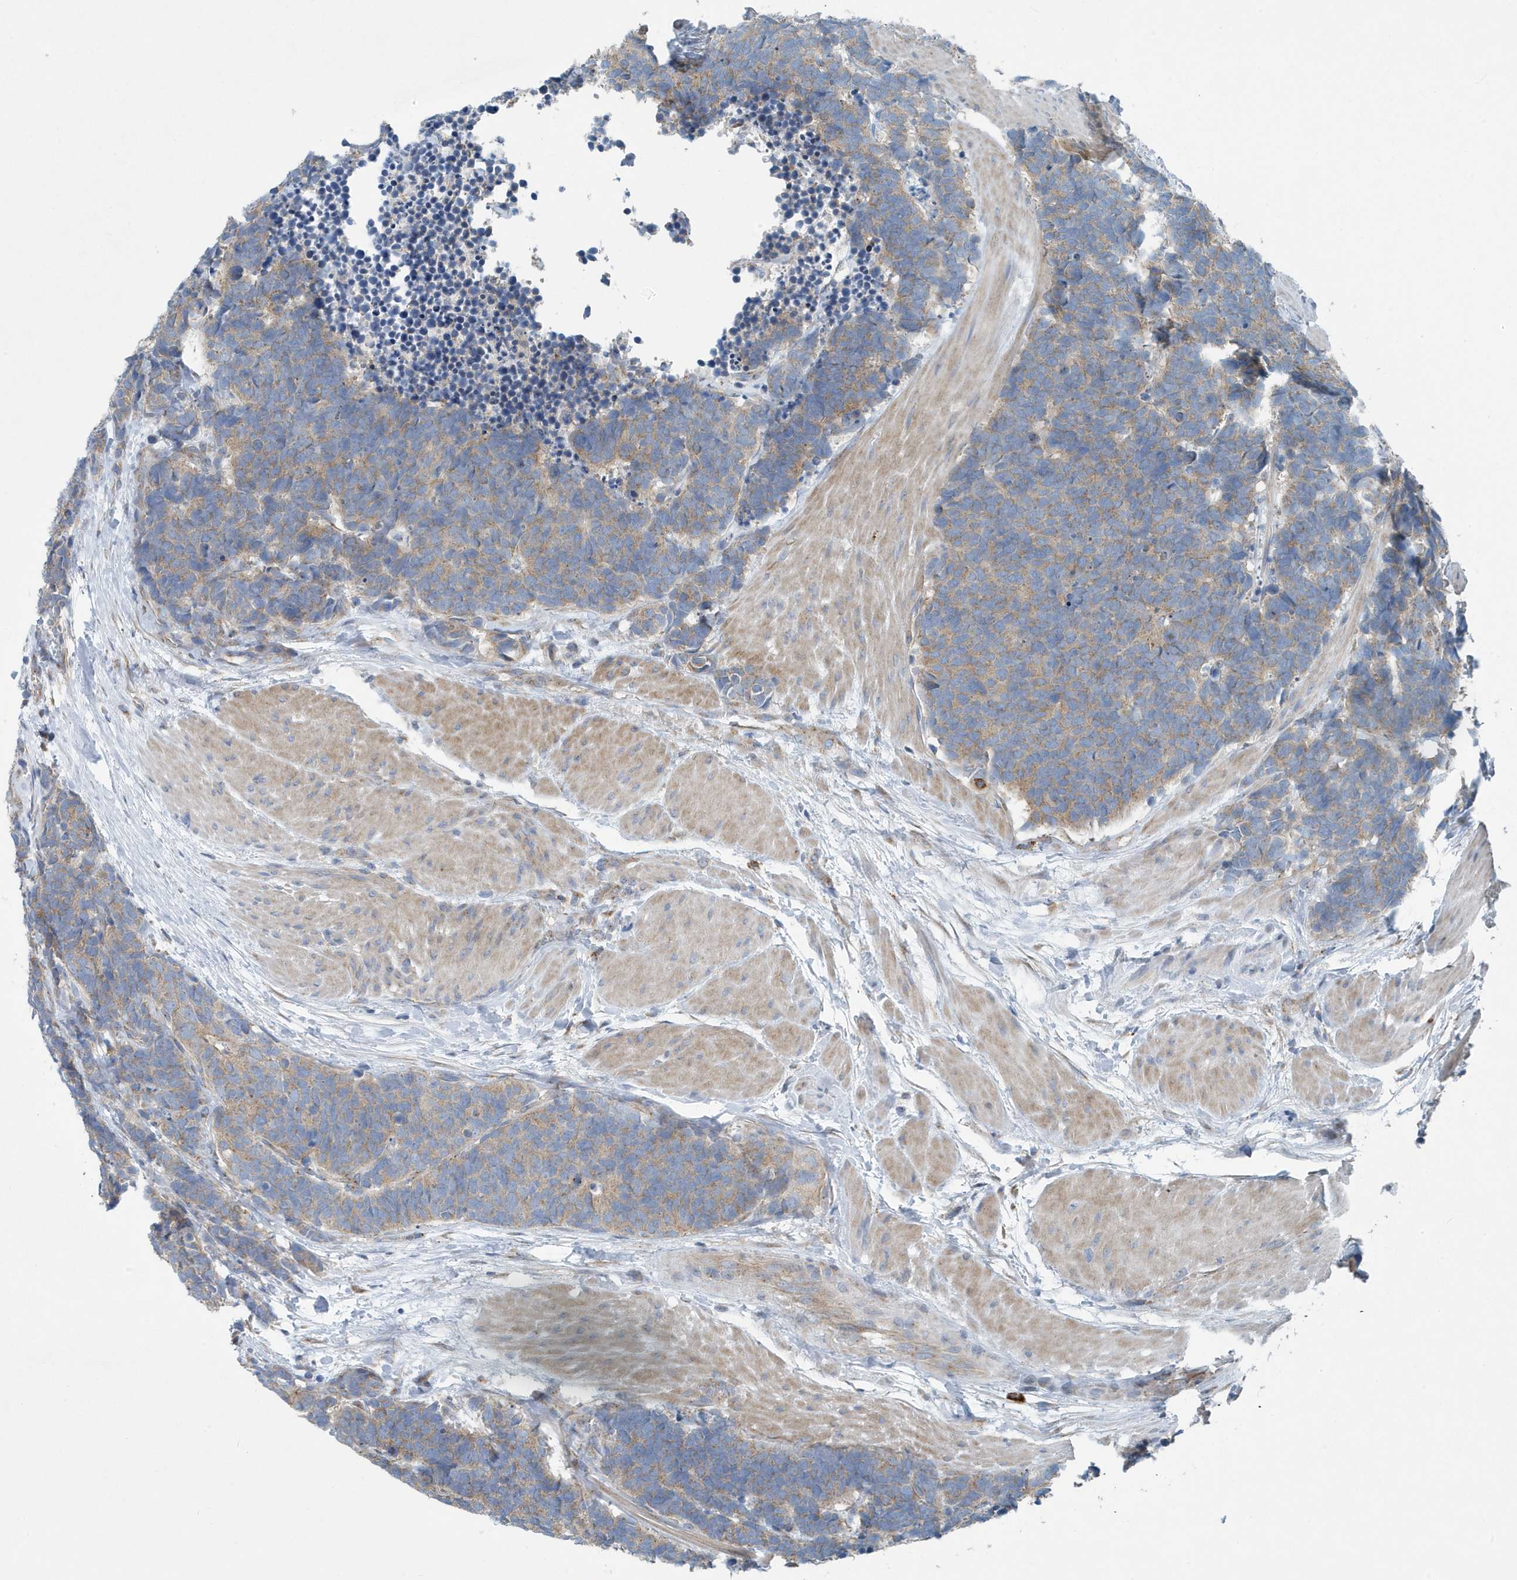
{"staining": {"intensity": "moderate", "quantity": ">75%", "location": "cytoplasmic/membranous"}, "tissue": "carcinoid", "cell_type": "Tumor cells", "image_type": "cancer", "snomed": [{"axis": "morphology", "description": "Carcinoma, NOS"}, {"axis": "morphology", "description": "Carcinoid, malignant, NOS"}, {"axis": "topography", "description": "Urinary bladder"}], "caption": "This is a micrograph of immunohistochemistry staining of carcinoid, which shows moderate positivity in the cytoplasmic/membranous of tumor cells.", "gene": "PPM1M", "patient": {"sex": "male", "age": 57}}